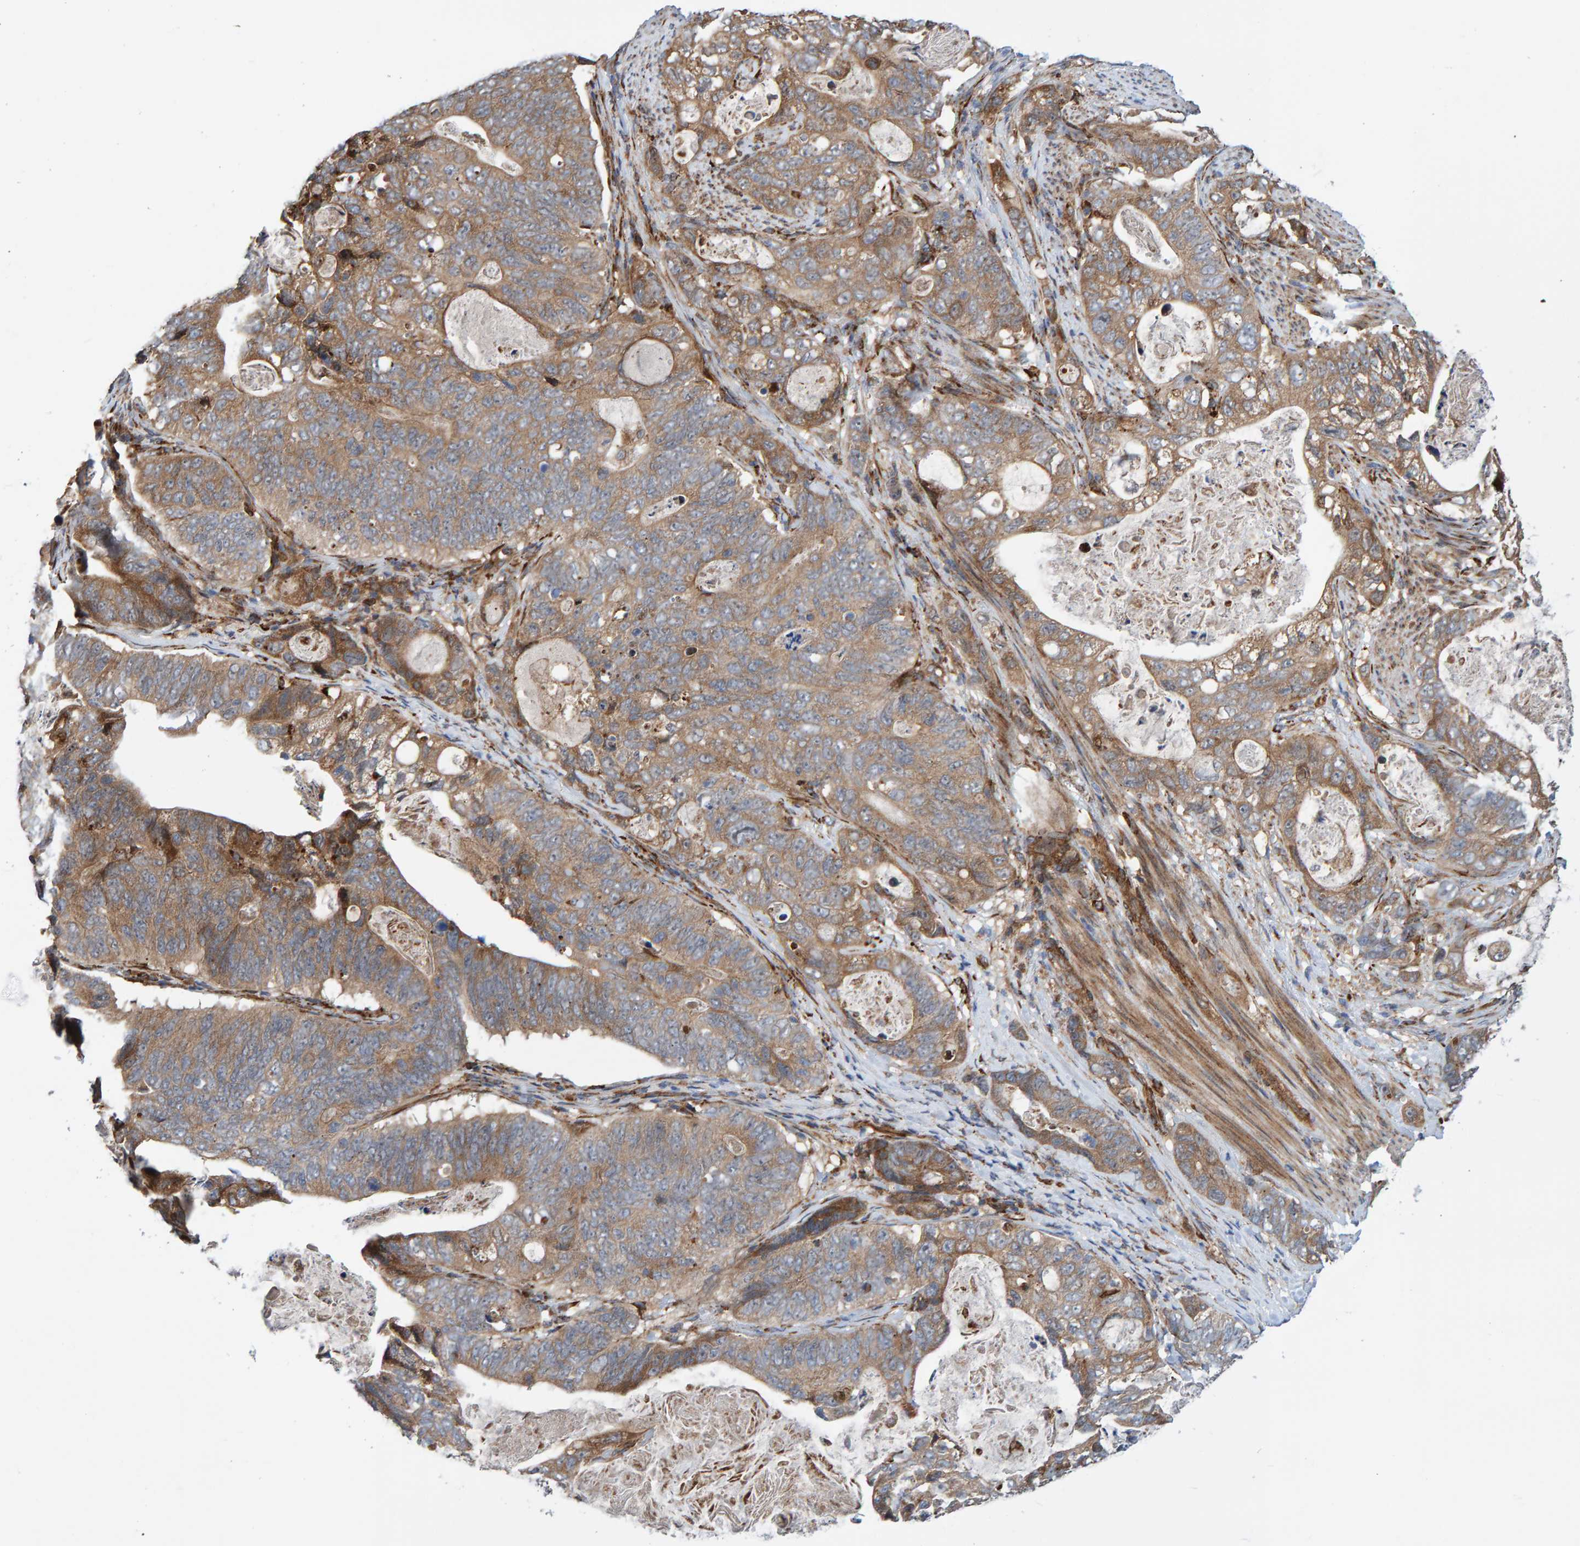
{"staining": {"intensity": "moderate", "quantity": ">75%", "location": "cytoplasmic/membranous"}, "tissue": "stomach cancer", "cell_type": "Tumor cells", "image_type": "cancer", "snomed": [{"axis": "morphology", "description": "Normal tissue, NOS"}, {"axis": "morphology", "description": "Adenocarcinoma, NOS"}, {"axis": "topography", "description": "Stomach"}], "caption": "Immunohistochemistry (IHC) of adenocarcinoma (stomach) reveals medium levels of moderate cytoplasmic/membranous expression in about >75% of tumor cells.", "gene": "KIAA0753", "patient": {"sex": "female", "age": 89}}